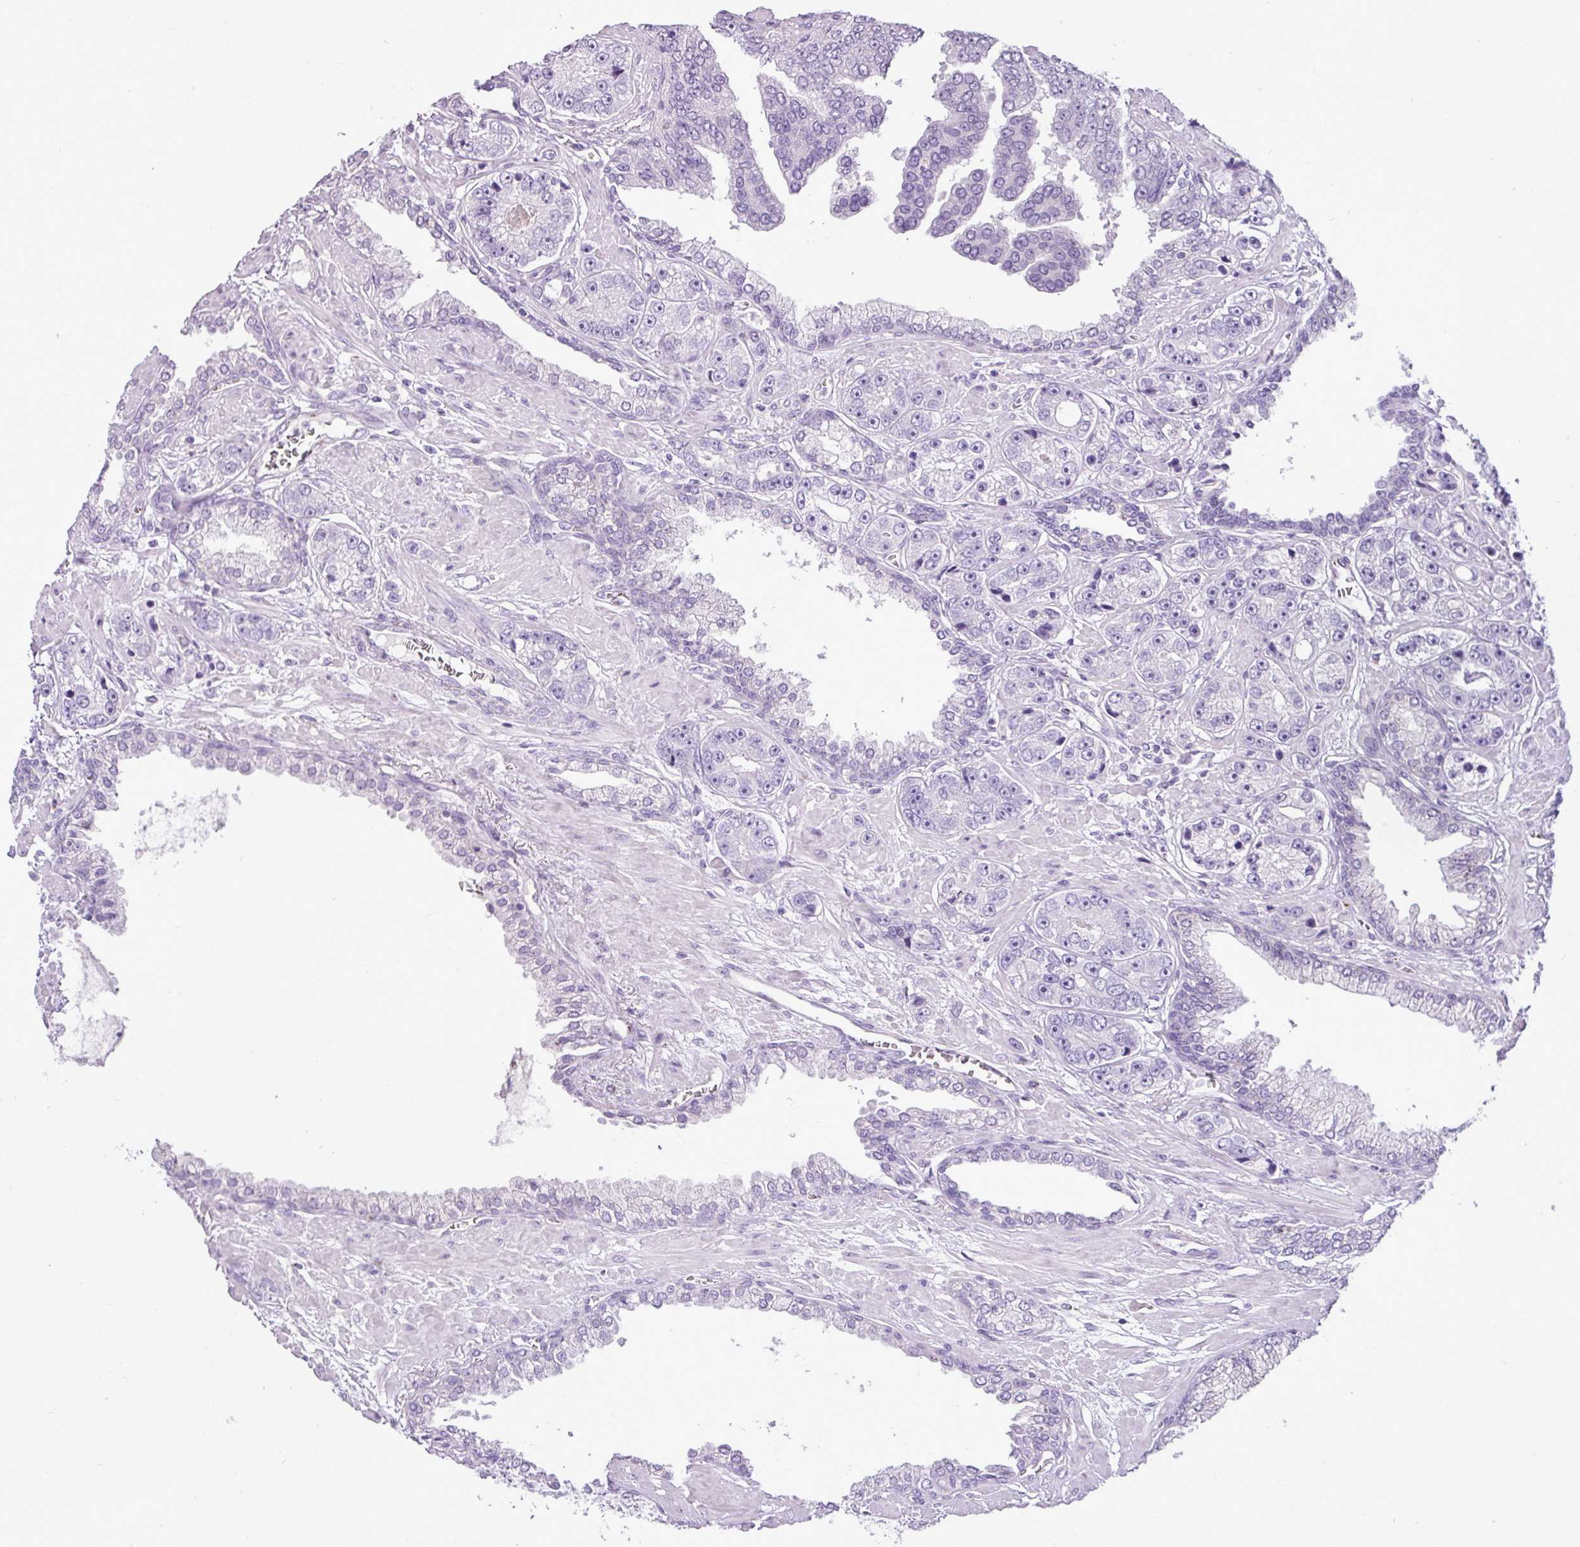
{"staining": {"intensity": "negative", "quantity": "none", "location": "none"}, "tissue": "prostate cancer", "cell_type": "Tumor cells", "image_type": "cancer", "snomed": [{"axis": "morphology", "description": "Adenocarcinoma, High grade"}, {"axis": "topography", "description": "Prostate"}], "caption": "Tumor cells are negative for brown protein staining in prostate cancer.", "gene": "FAM43A", "patient": {"sex": "male", "age": 71}}